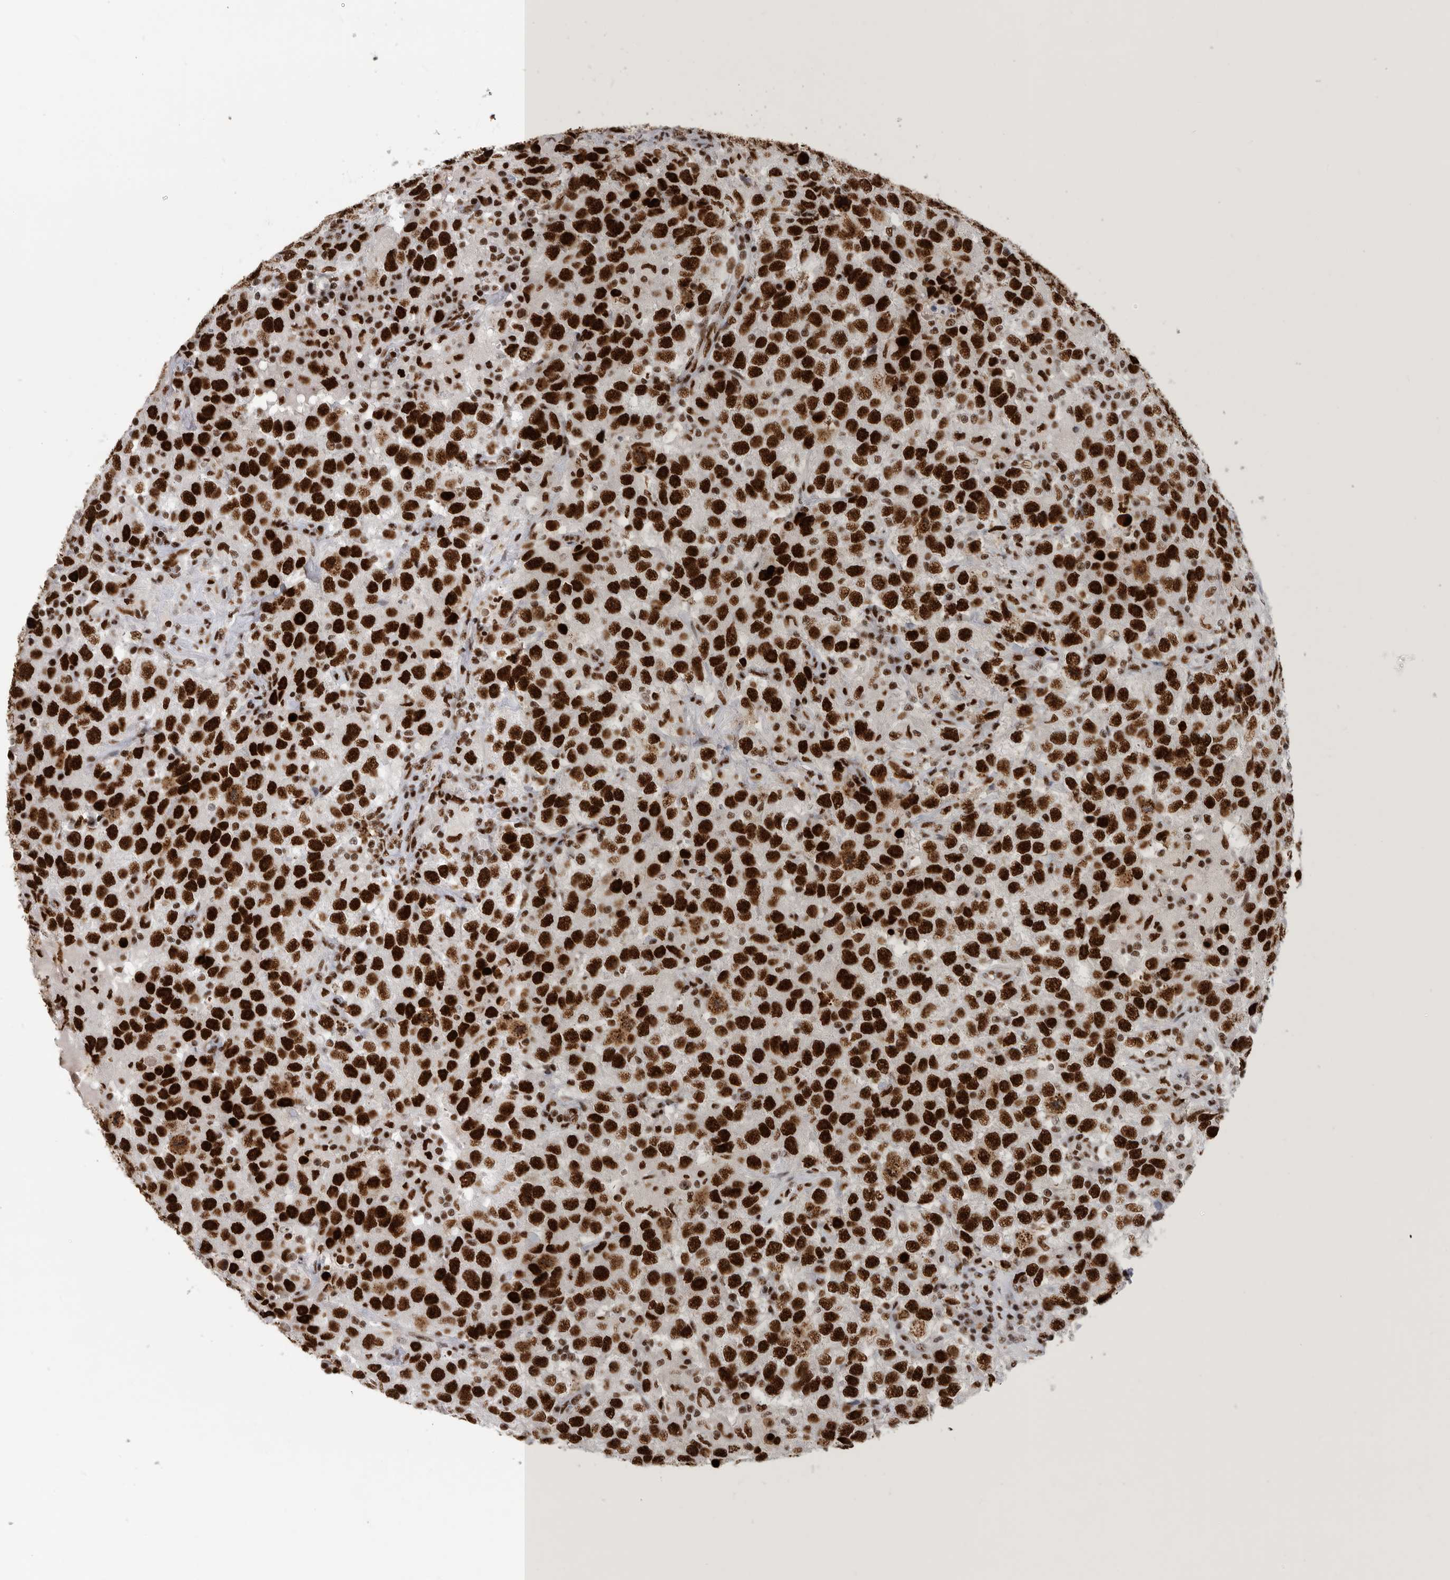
{"staining": {"intensity": "strong", "quantity": ">75%", "location": "nuclear"}, "tissue": "testis cancer", "cell_type": "Tumor cells", "image_type": "cancer", "snomed": [{"axis": "morphology", "description": "Seminoma, NOS"}, {"axis": "topography", "description": "Testis"}], "caption": "Protein expression analysis of testis seminoma exhibits strong nuclear staining in about >75% of tumor cells.", "gene": "BCLAF1", "patient": {"sex": "male", "age": 41}}